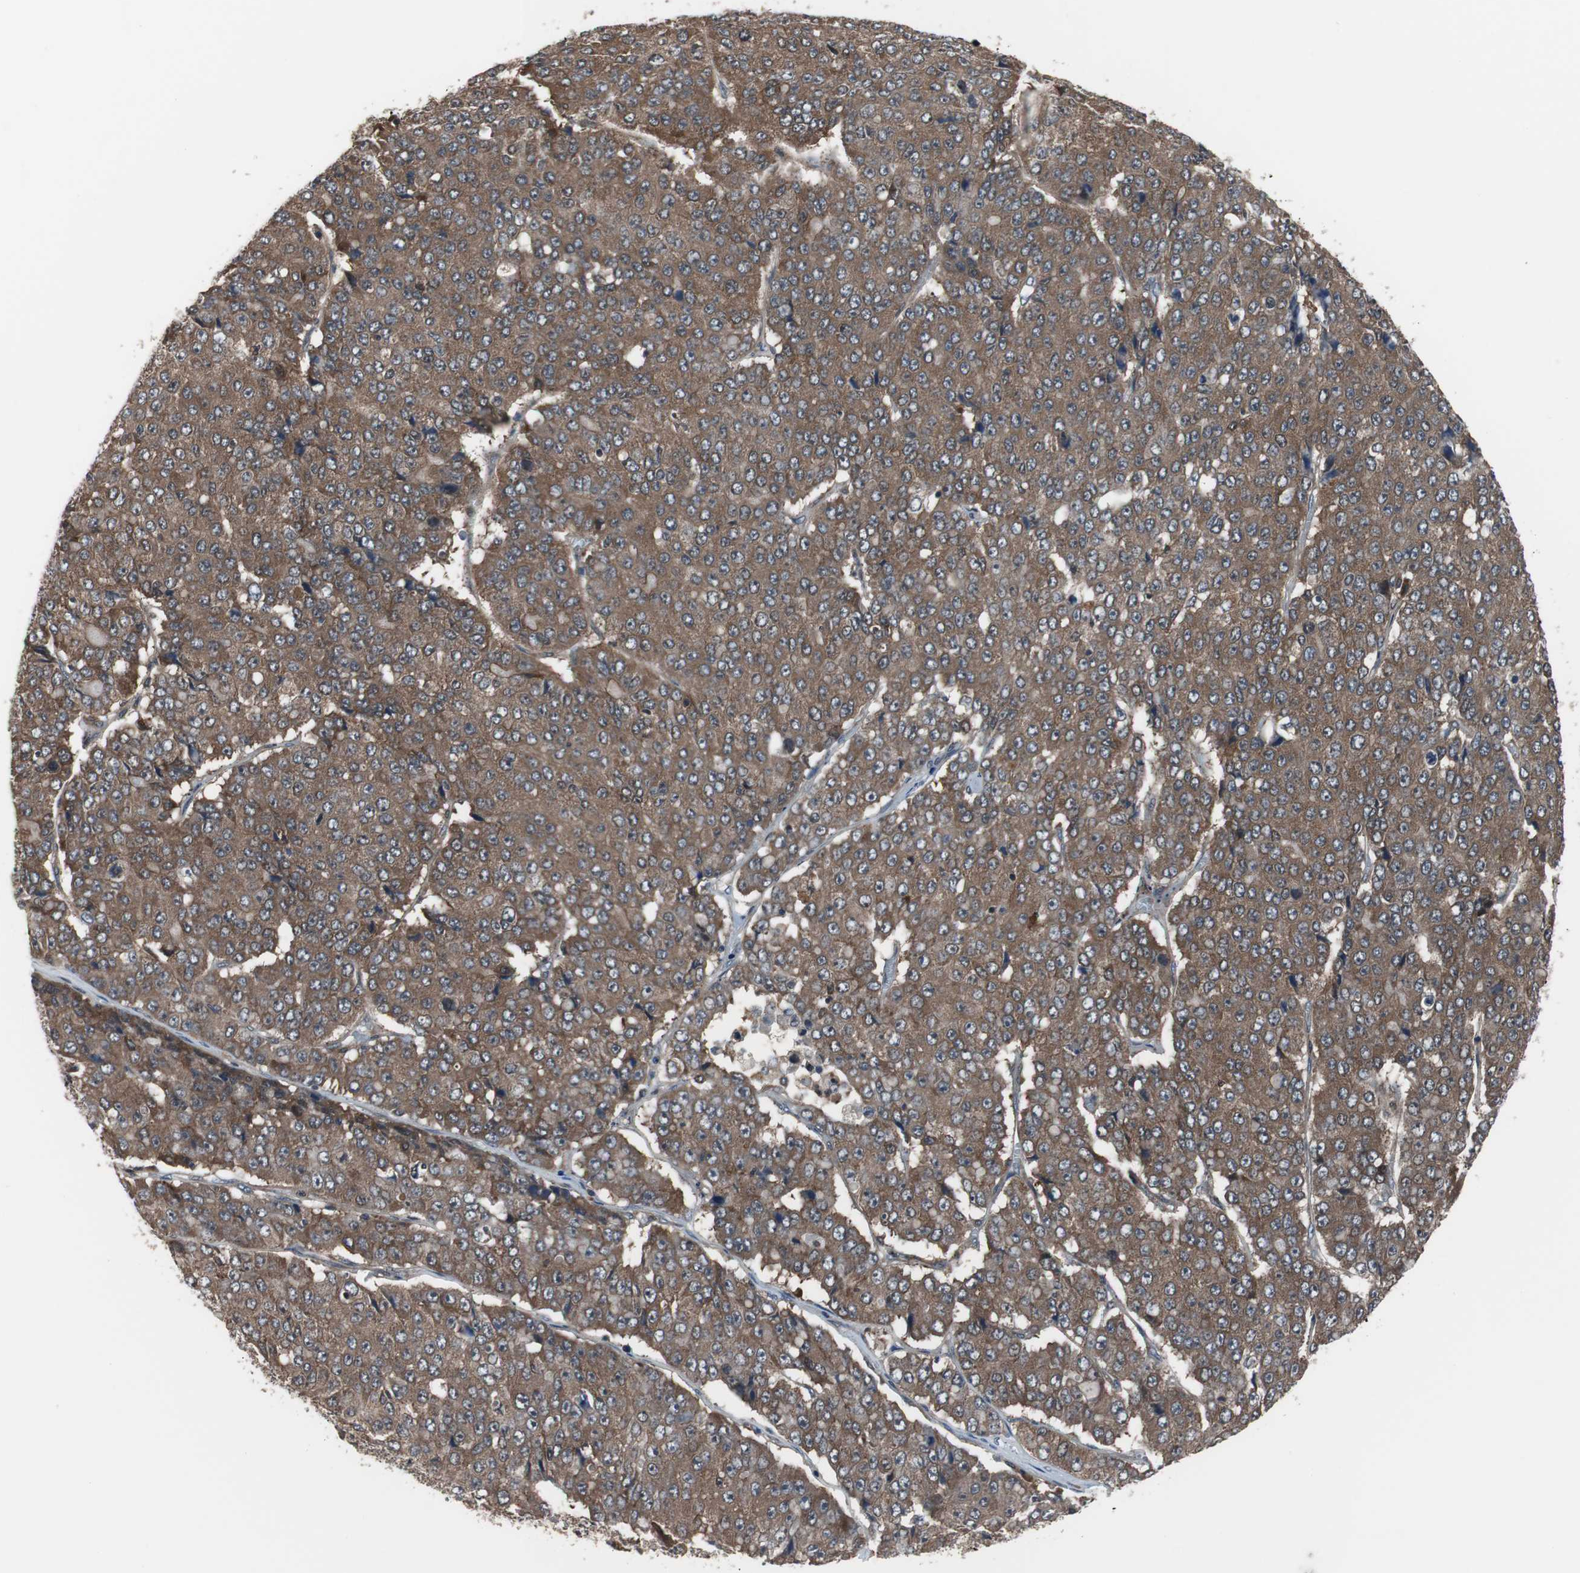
{"staining": {"intensity": "moderate", "quantity": ">75%", "location": "cytoplasmic/membranous"}, "tissue": "pancreatic cancer", "cell_type": "Tumor cells", "image_type": "cancer", "snomed": [{"axis": "morphology", "description": "Adenocarcinoma, NOS"}, {"axis": "topography", "description": "Pancreas"}], "caption": "A medium amount of moderate cytoplasmic/membranous positivity is appreciated in about >75% of tumor cells in pancreatic cancer (adenocarcinoma) tissue. (DAB IHC, brown staining for protein, blue staining for nuclei).", "gene": "PAK1", "patient": {"sex": "male", "age": 50}}